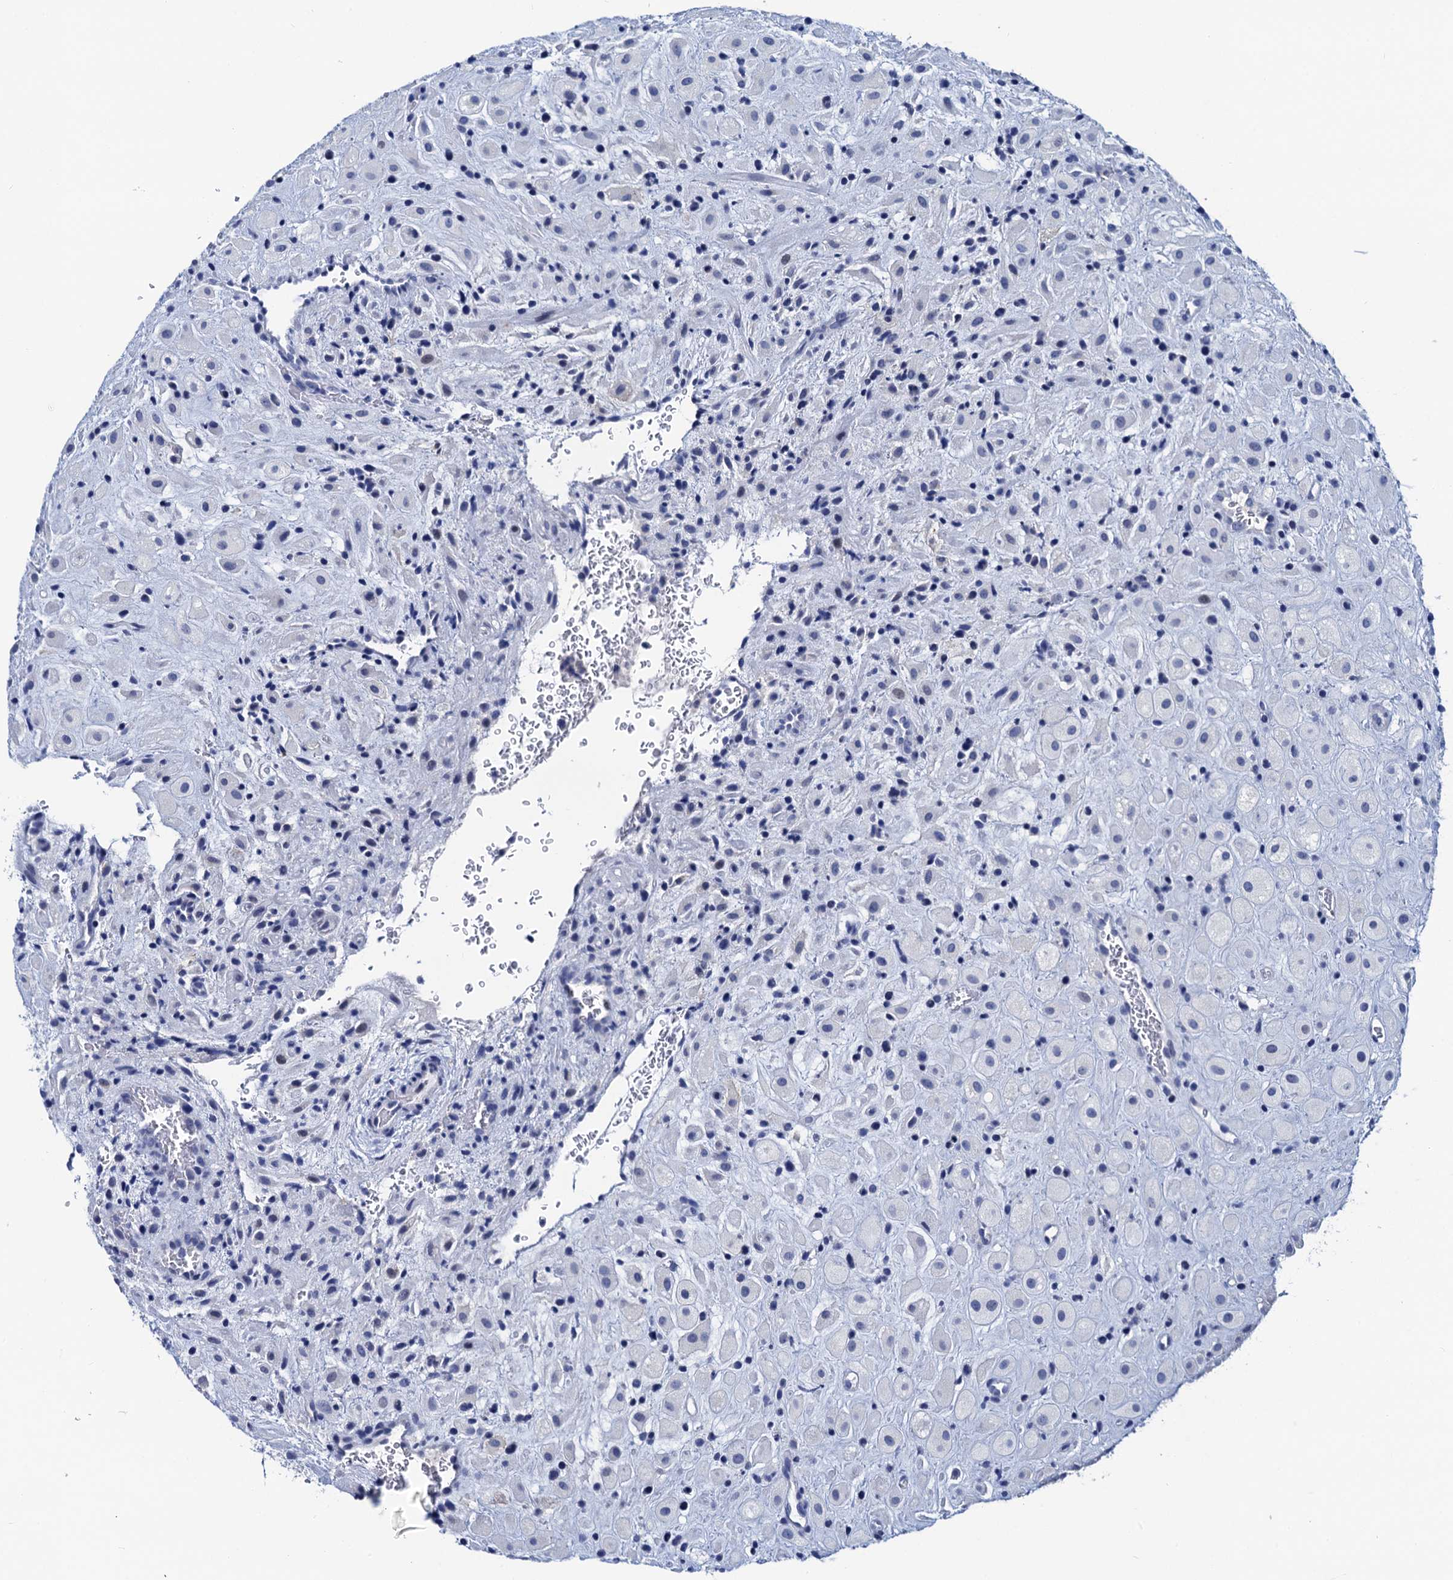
{"staining": {"intensity": "negative", "quantity": "none", "location": "none"}, "tissue": "placenta", "cell_type": "Decidual cells", "image_type": "normal", "snomed": [{"axis": "morphology", "description": "Normal tissue, NOS"}, {"axis": "topography", "description": "Placenta"}], "caption": "An immunohistochemistry photomicrograph of normal placenta is shown. There is no staining in decidual cells of placenta. (Brightfield microscopy of DAB (3,3'-diaminobenzidine) immunohistochemistry (IHC) at high magnification).", "gene": "LYPD3", "patient": {"sex": "female", "age": 35}}